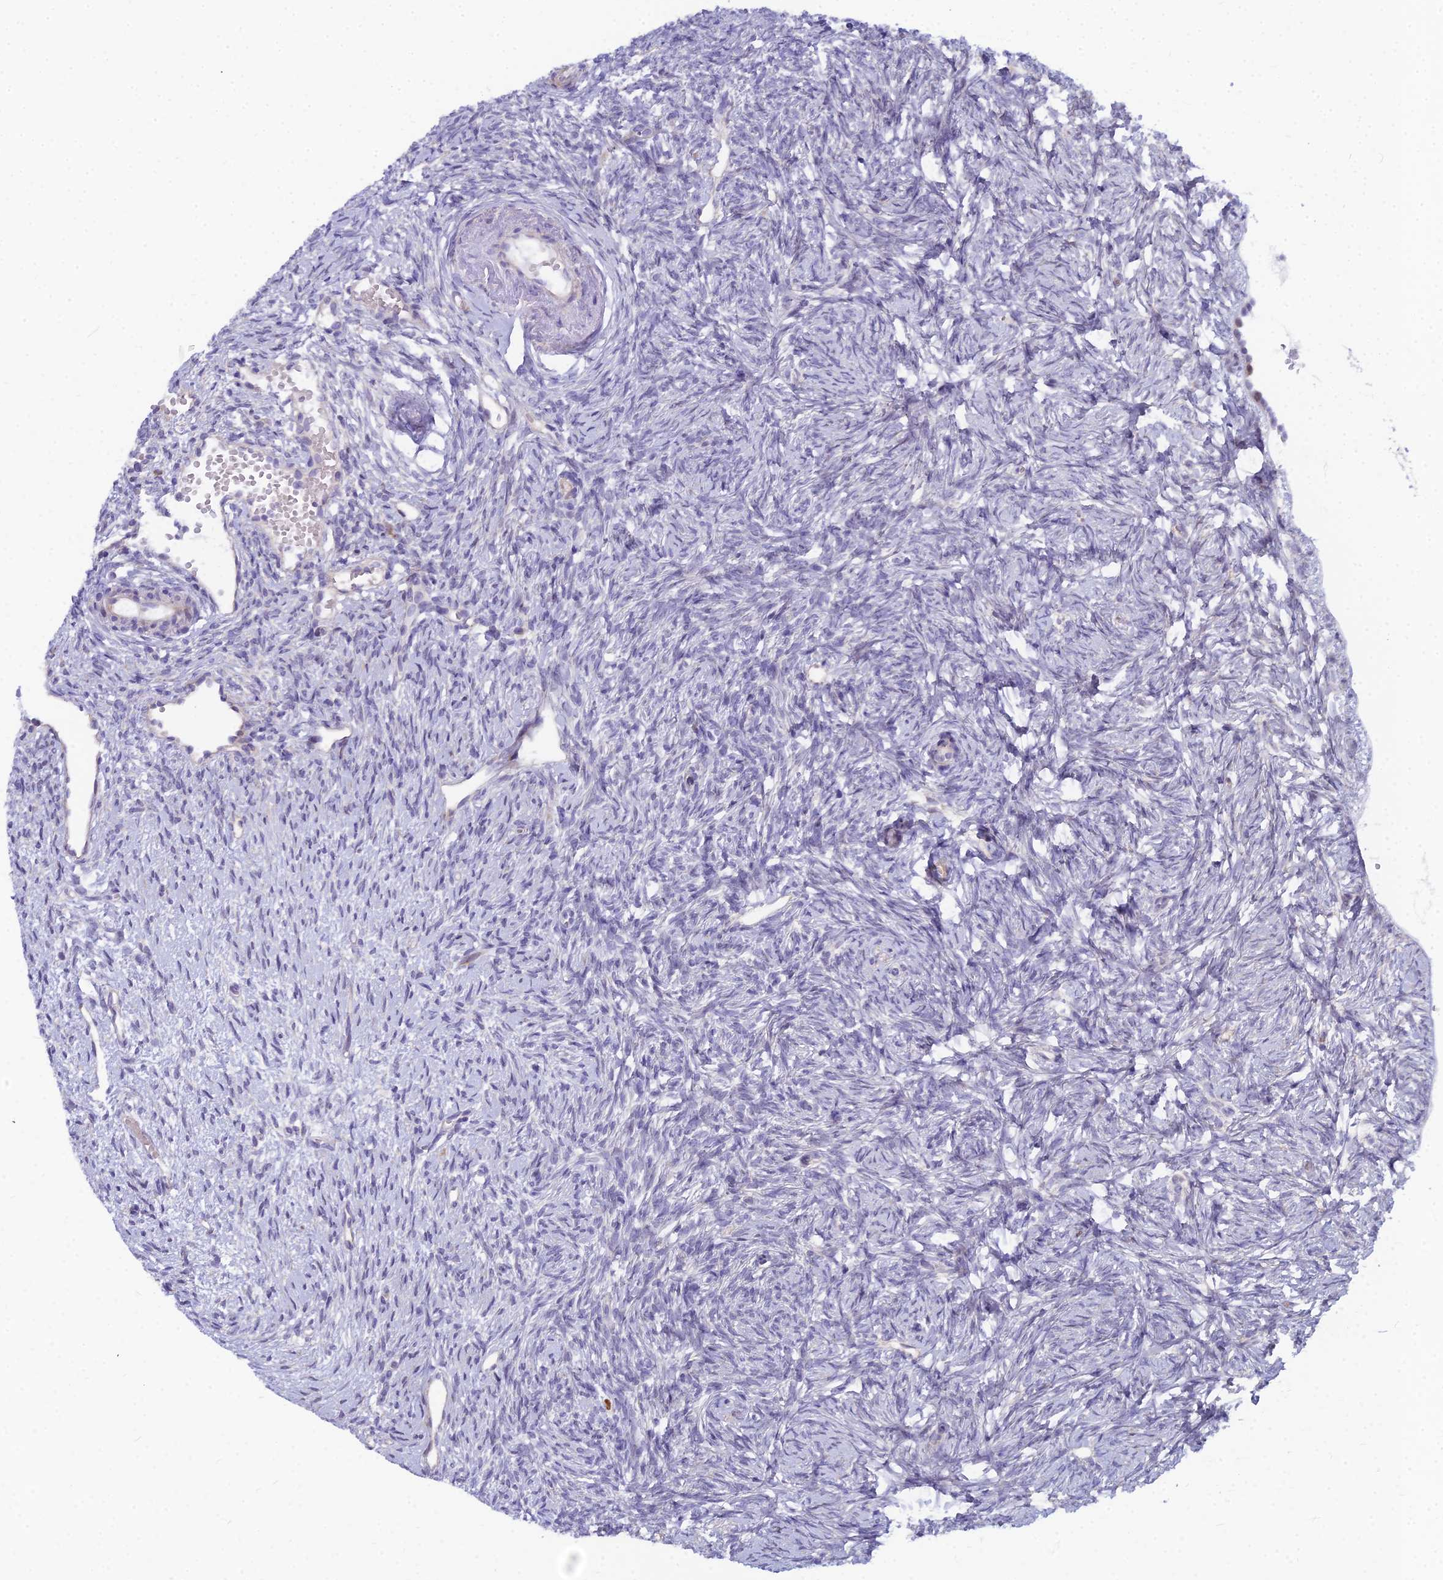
{"staining": {"intensity": "negative", "quantity": "none", "location": "none"}, "tissue": "ovary", "cell_type": "Ovarian stroma cells", "image_type": "normal", "snomed": [{"axis": "morphology", "description": "Normal tissue, NOS"}, {"axis": "topography", "description": "Ovary"}], "caption": "Immunohistochemical staining of benign human ovary displays no significant positivity in ovarian stroma cells. (DAB (3,3'-diaminobenzidine) immunohistochemistry, high magnification).", "gene": "ENSG00000285920", "patient": {"sex": "female", "age": 51}}